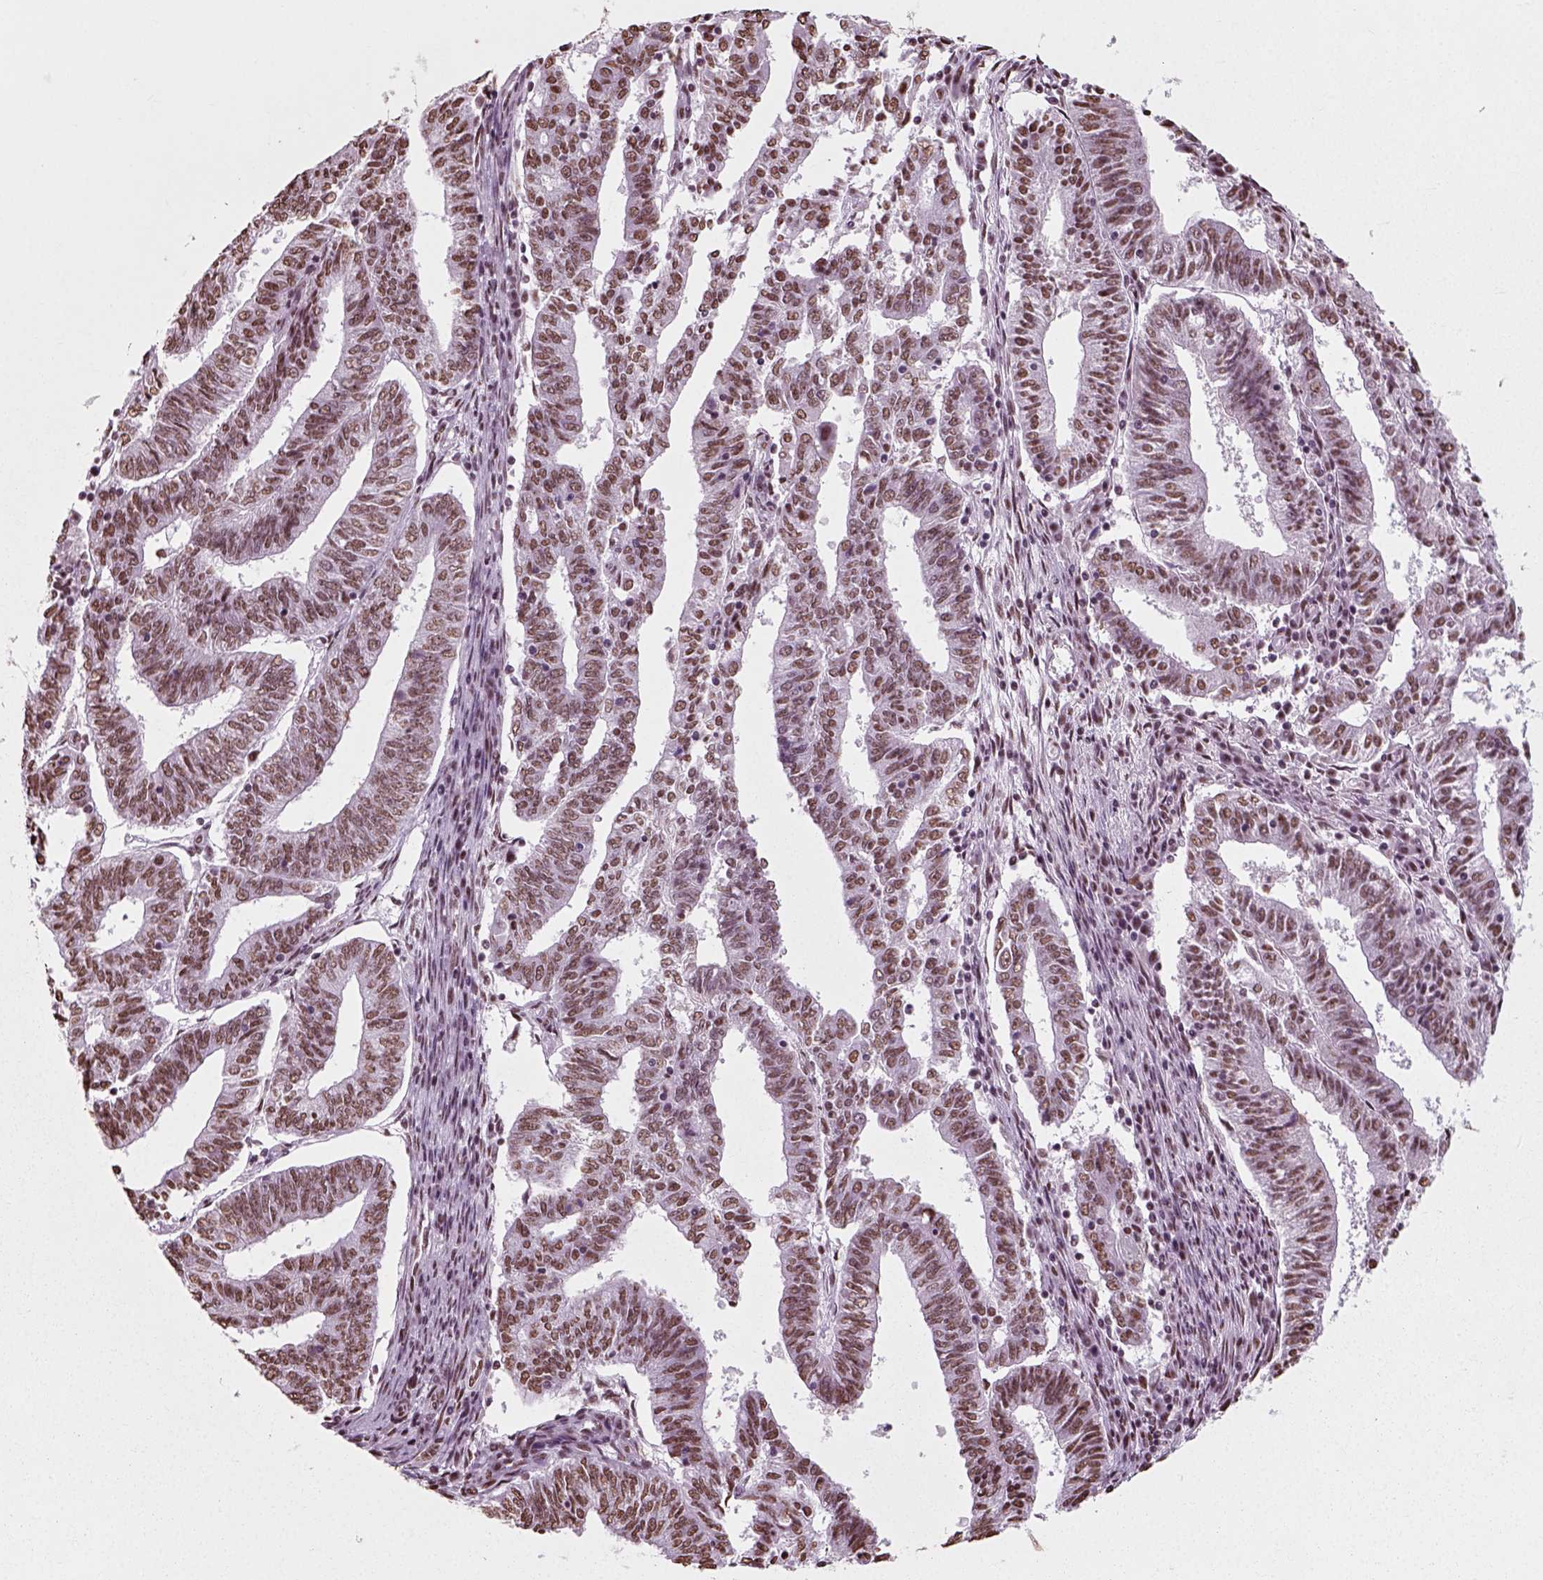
{"staining": {"intensity": "moderate", "quantity": ">75%", "location": "nuclear"}, "tissue": "endometrial cancer", "cell_type": "Tumor cells", "image_type": "cancer", "snomed": [{"axis": "morphology", "description": "Adenocarcinoma, NOS"}, {"axis": "topography", "description": "Endometrium"}], "caption": "Moderate nuclear positivity is seen in about >75% of tumor cells in endometrial adenocarcinoma.", "gene": "POLR1H", "patient": {"sex": "female", "age": 82}}